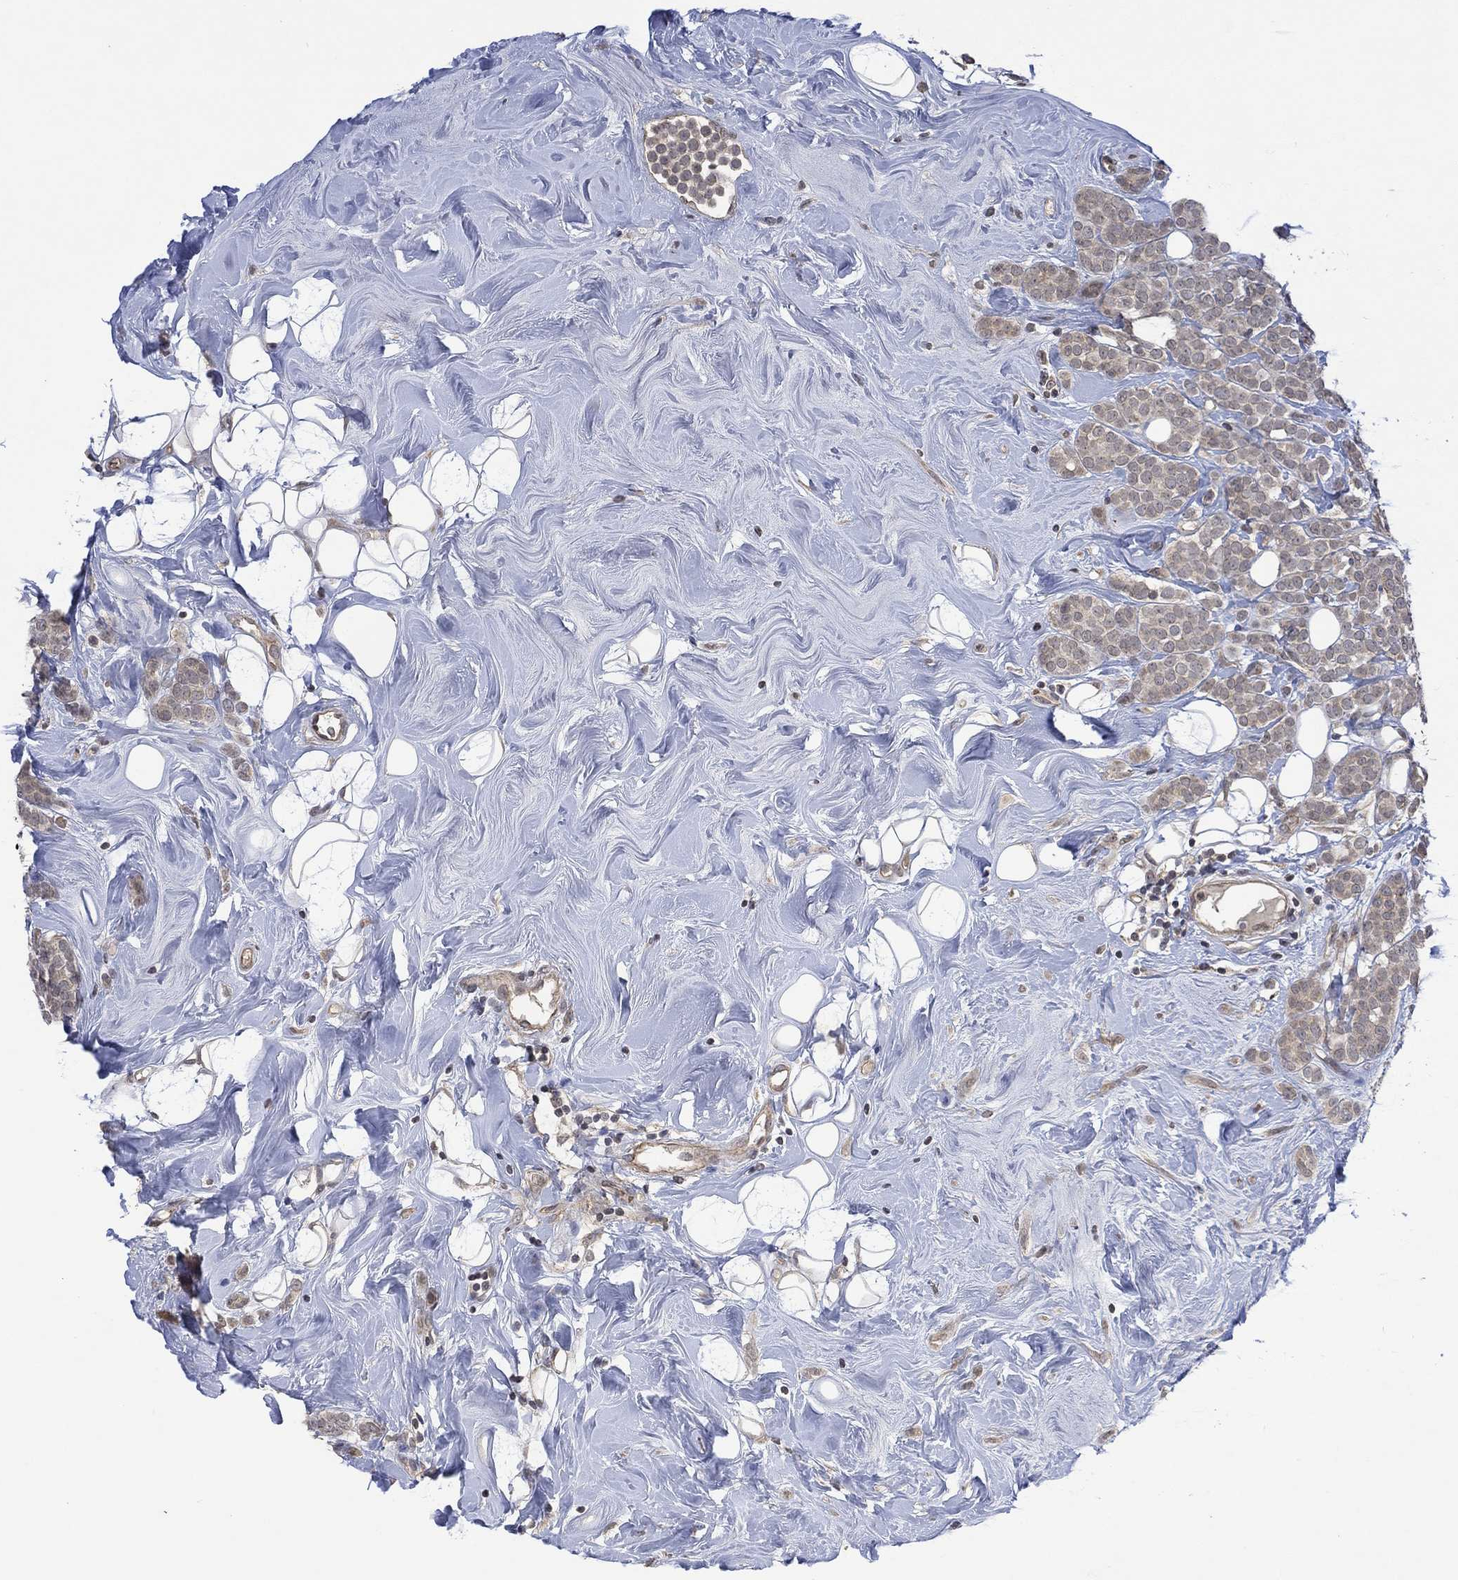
{"staining": {"intensity": "weak", "quantity": ">75%", "location": "cytoplasmic/membranous"}, "tissue": "breast cancer", "cell_type": "Tumor cells", "image_type": "cancer", "snomed": [{"axis": "morphology", "description": "Lobular carcinoma"}, {"axis": "topography", "description": "Breast"}], "caption": "DAB immunohistochemical staining of human breast cancer (lobular carcinoma) shows weak cytoplasmic/membranous protein positivity in about >75% of tumor cells.", "gene": "GRIN2D", "patient": {"sex": "female", "age": 49}}